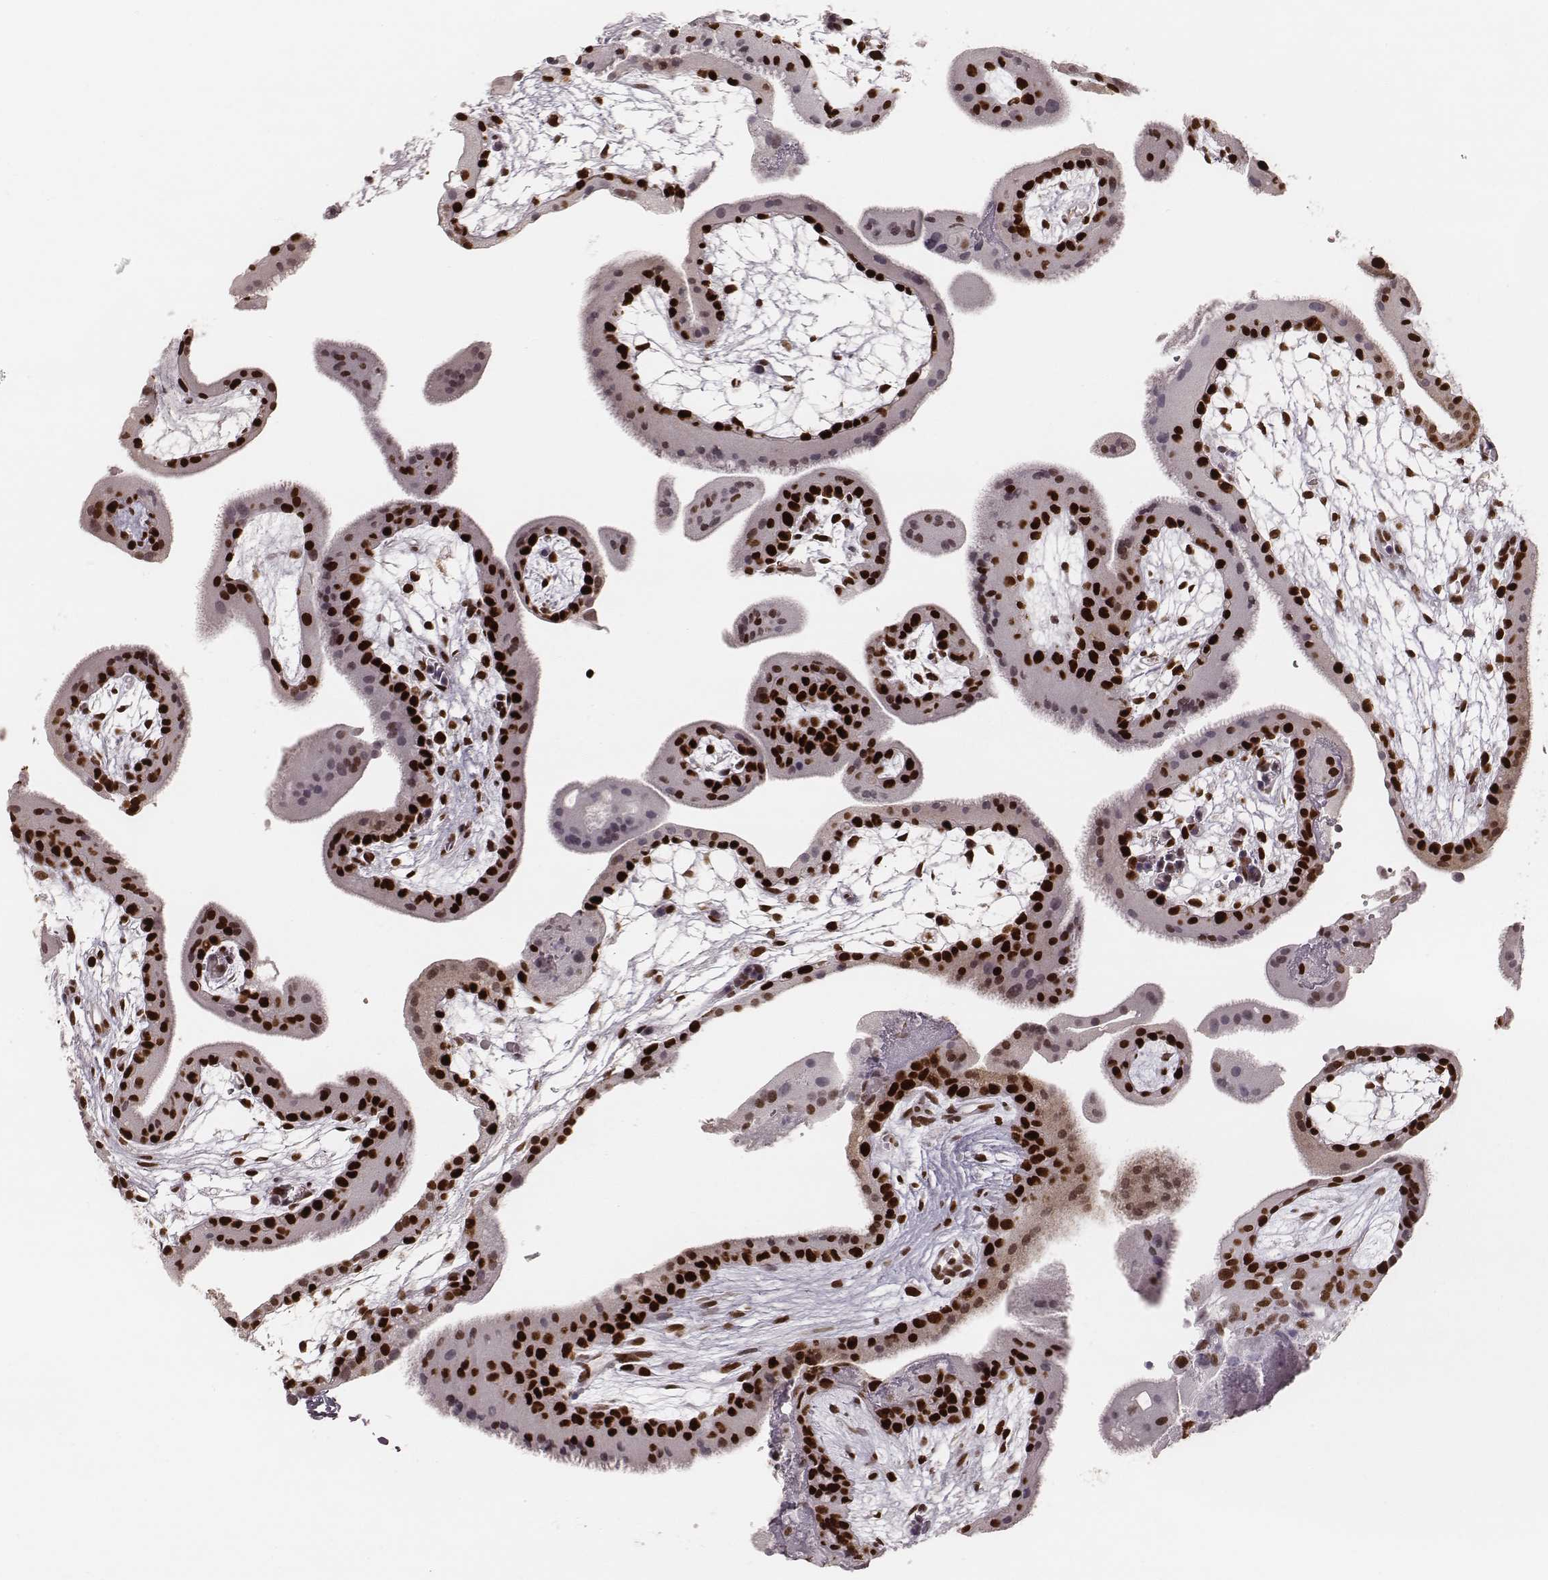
{"staining": {"intensity": "moderate", "quantity": ">75%", "location": "nuclear"}, "tissue": "placenta", "cell_type": "Decidual cells", "image_type": "normal", "snomed": [{"axis": "morphology", "description": "Normal tissue, NOS"}, {"axis": "topography", "description": "Placenta"}], "caption": "Brown immunohistochemical staining in normal placenta displays moderate nuclear expression in approximately >75% of decidual cells. Nuclei are stained in blue.", "gene": "PARP1", "patient": {"sex": "female", "age": 19}}